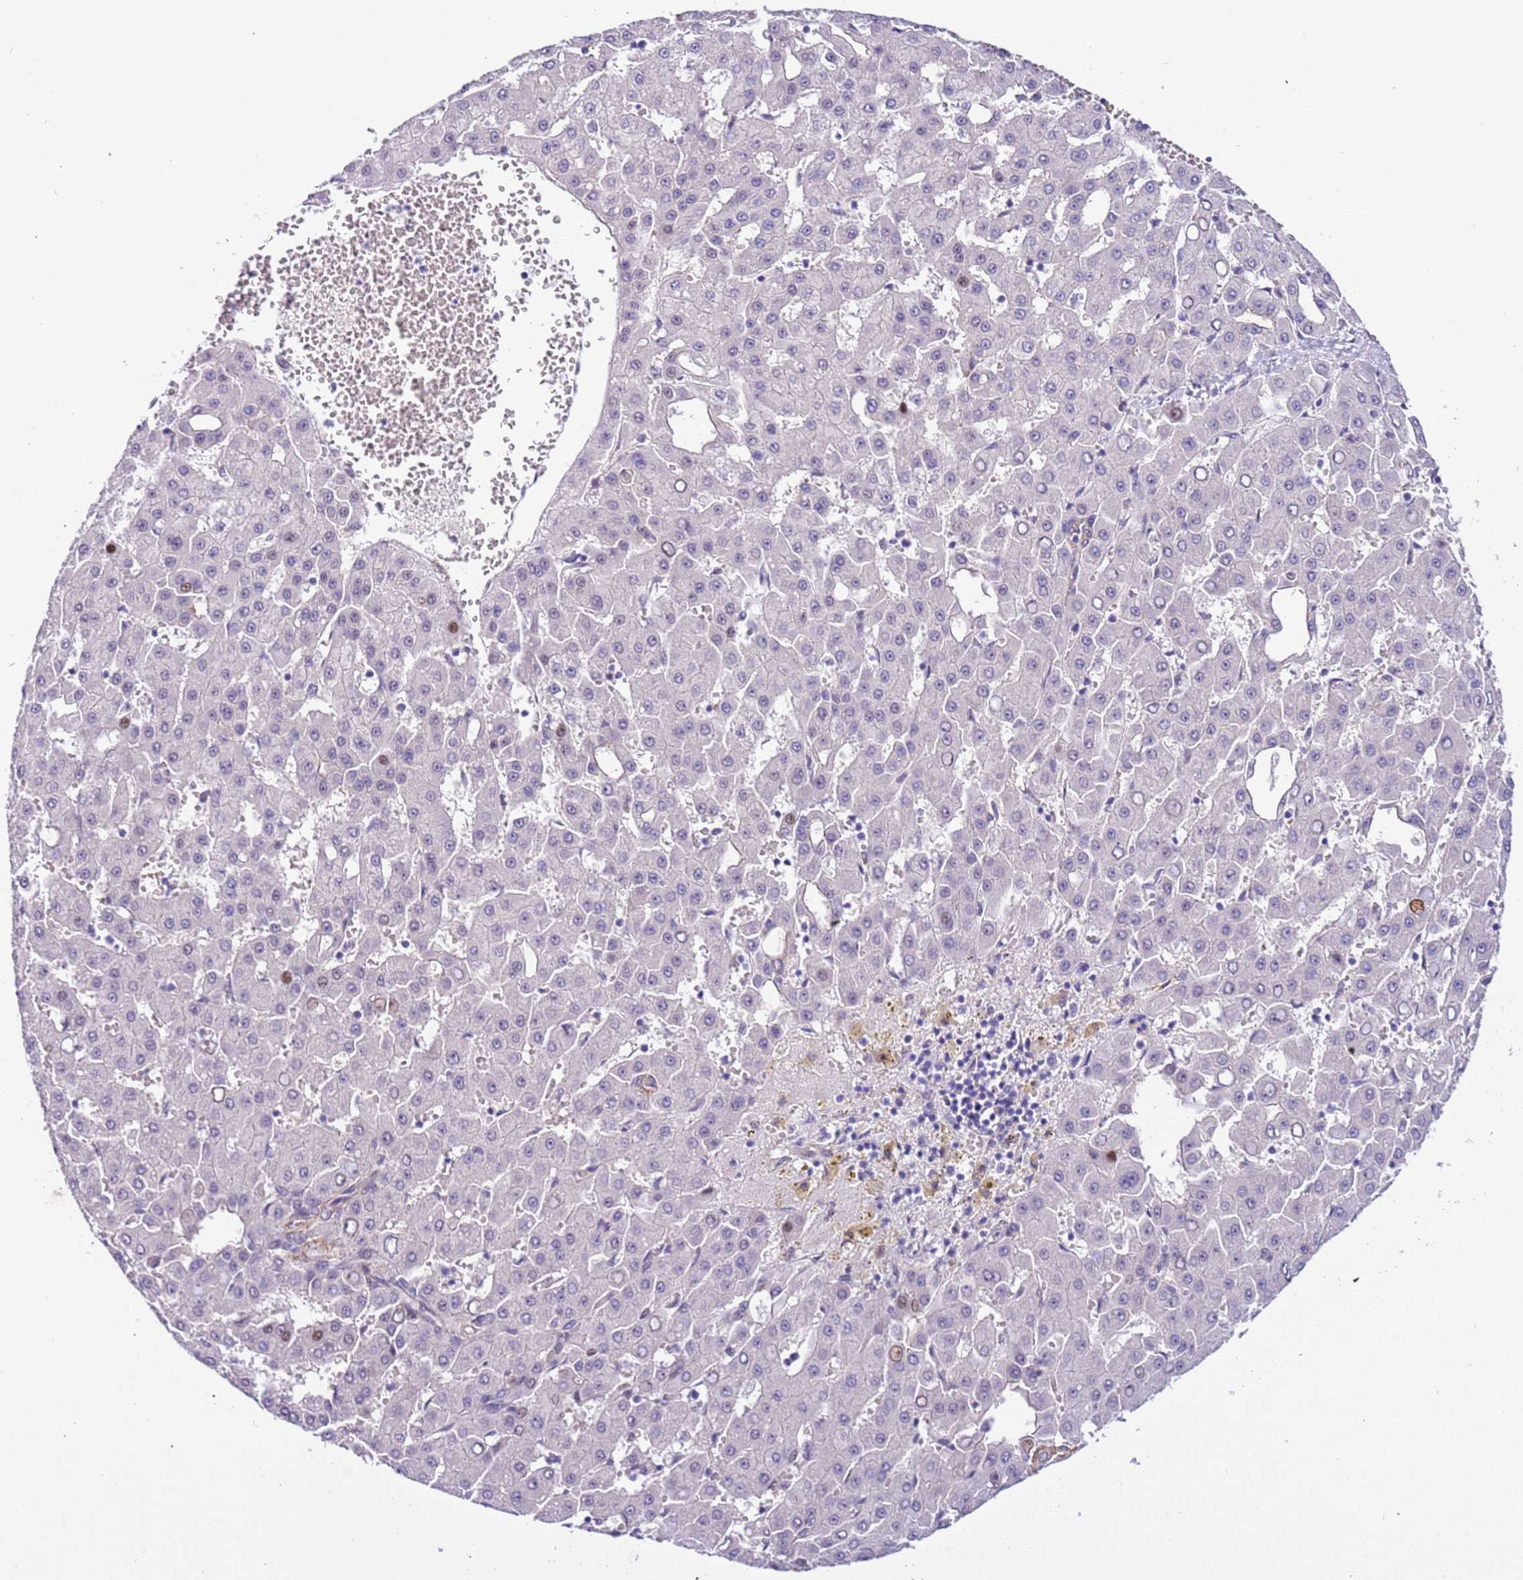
{"staining": {"intensity": "negative", "quantity": "none", "location": "none"}, "tissue": "liver cancer", "cell_type": "Tumor cells", "image_type": "cancer", "snomed": [{"axis": "morphology", "description": "Carcinoma, Hepatocellular, NOS"}, {"axis": "topography", "description": "Liver"}], "caption": "DAB immunohistochemical staining of liver hepatocellular carcinoma shows no significant positivity in tumor cells.", "gene": "PLEKHH1", "patient": {"sex": "male", "age": 47}}